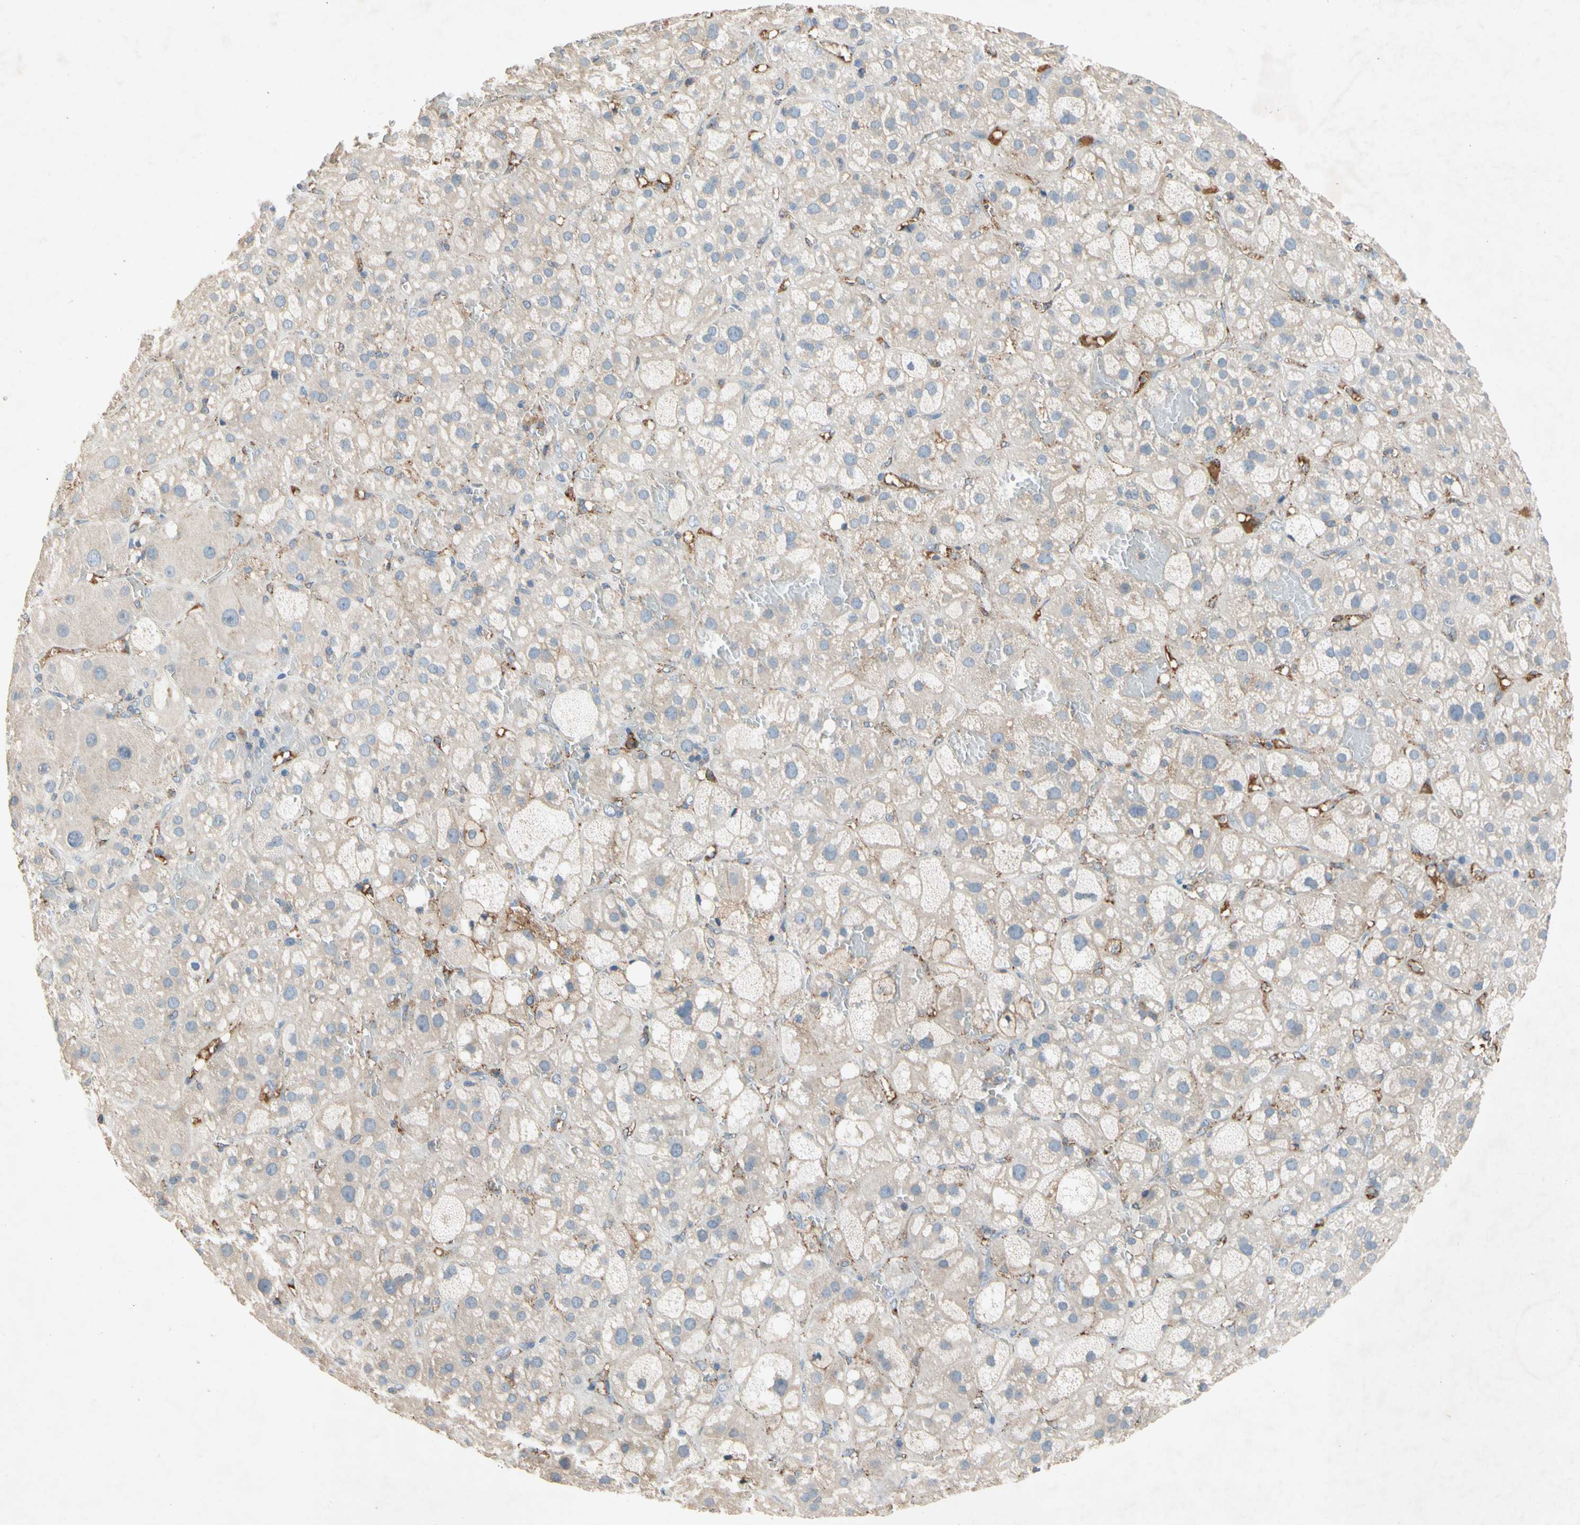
{"staining": {"intensity": "weak", "quantity": "<25%", "location": "cytoplasmic/membranous"}, "tissue": "adrenal gland", "cell_type": "Glandular cells", "image_type": "normal", "snomed": [{"axis": "morphology", "description": "Normal tissue, NOS"}, {"axis": "topography", "description": "Adrenal gland"}], "caption": "A high-resolution histopathology image shows immunohistochemistry staining of benign adrenal gland, which shows no significant staining in glandular cells.", "gene": "NDFIP2", "patient": {"sex": "female", "age": 47}}